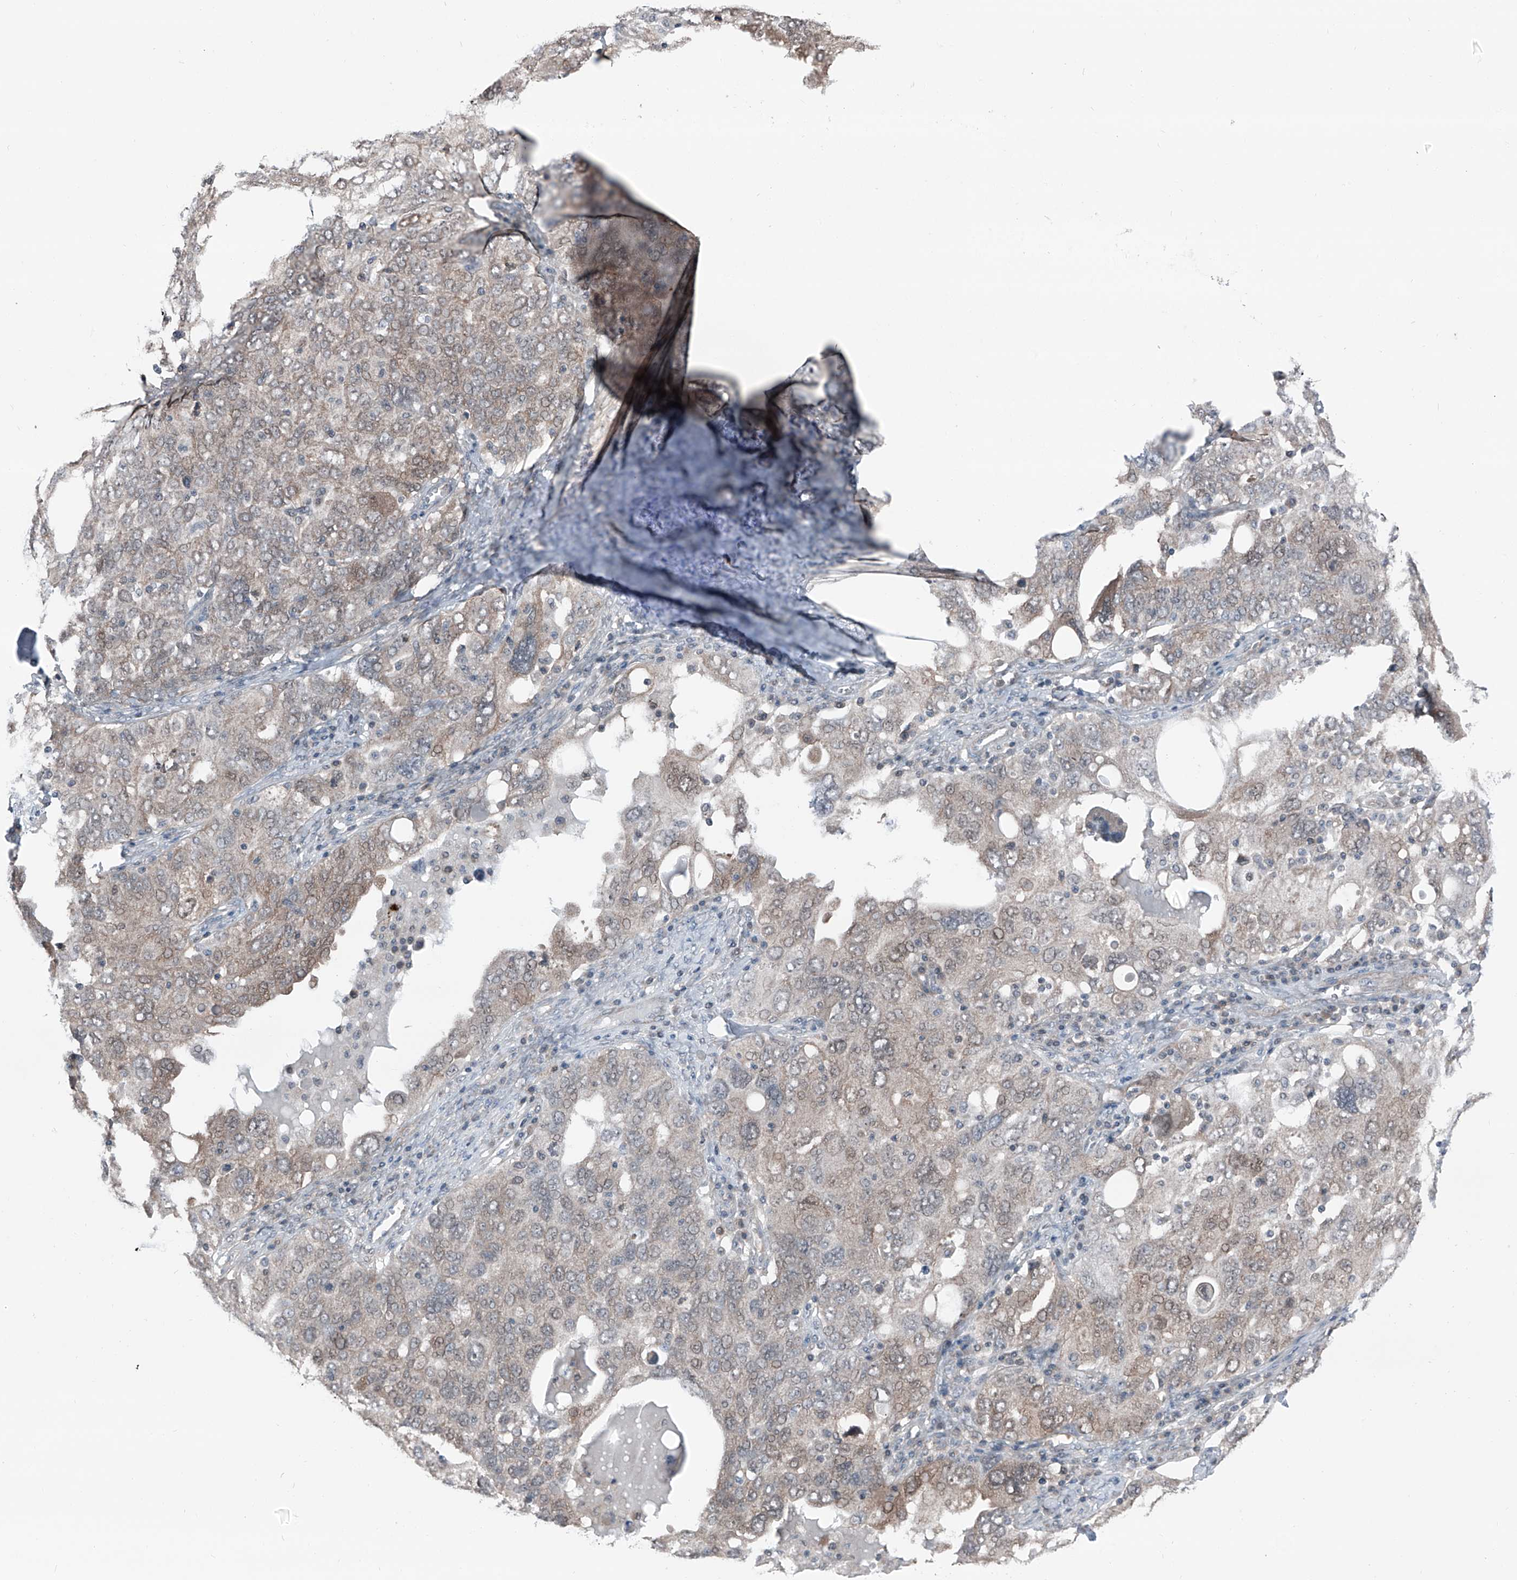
{"staining": {"intensity": "weak", "quantity": "25%-75%", "location": "cytoplasmic/membranous"}, "tissue": "ovarian cancer", "cell_type": "Tumor cells", "image_type": "cancer", "snomed": [{"axis": "morphology", "description": "Carcinoma, endometroid"}, {"axis": "topography", "description": "Ovary"}], "caption": "Tumor cells show low levels of weak cytoplasmic/membranous staining in about 25%-75% of cells in ovarian cancer. Immunohistochemistry stains the protein in brown and the nuclei are stained blue.", "gene": "HSPB11", "patient": {"sex": "female", "age": 62}}